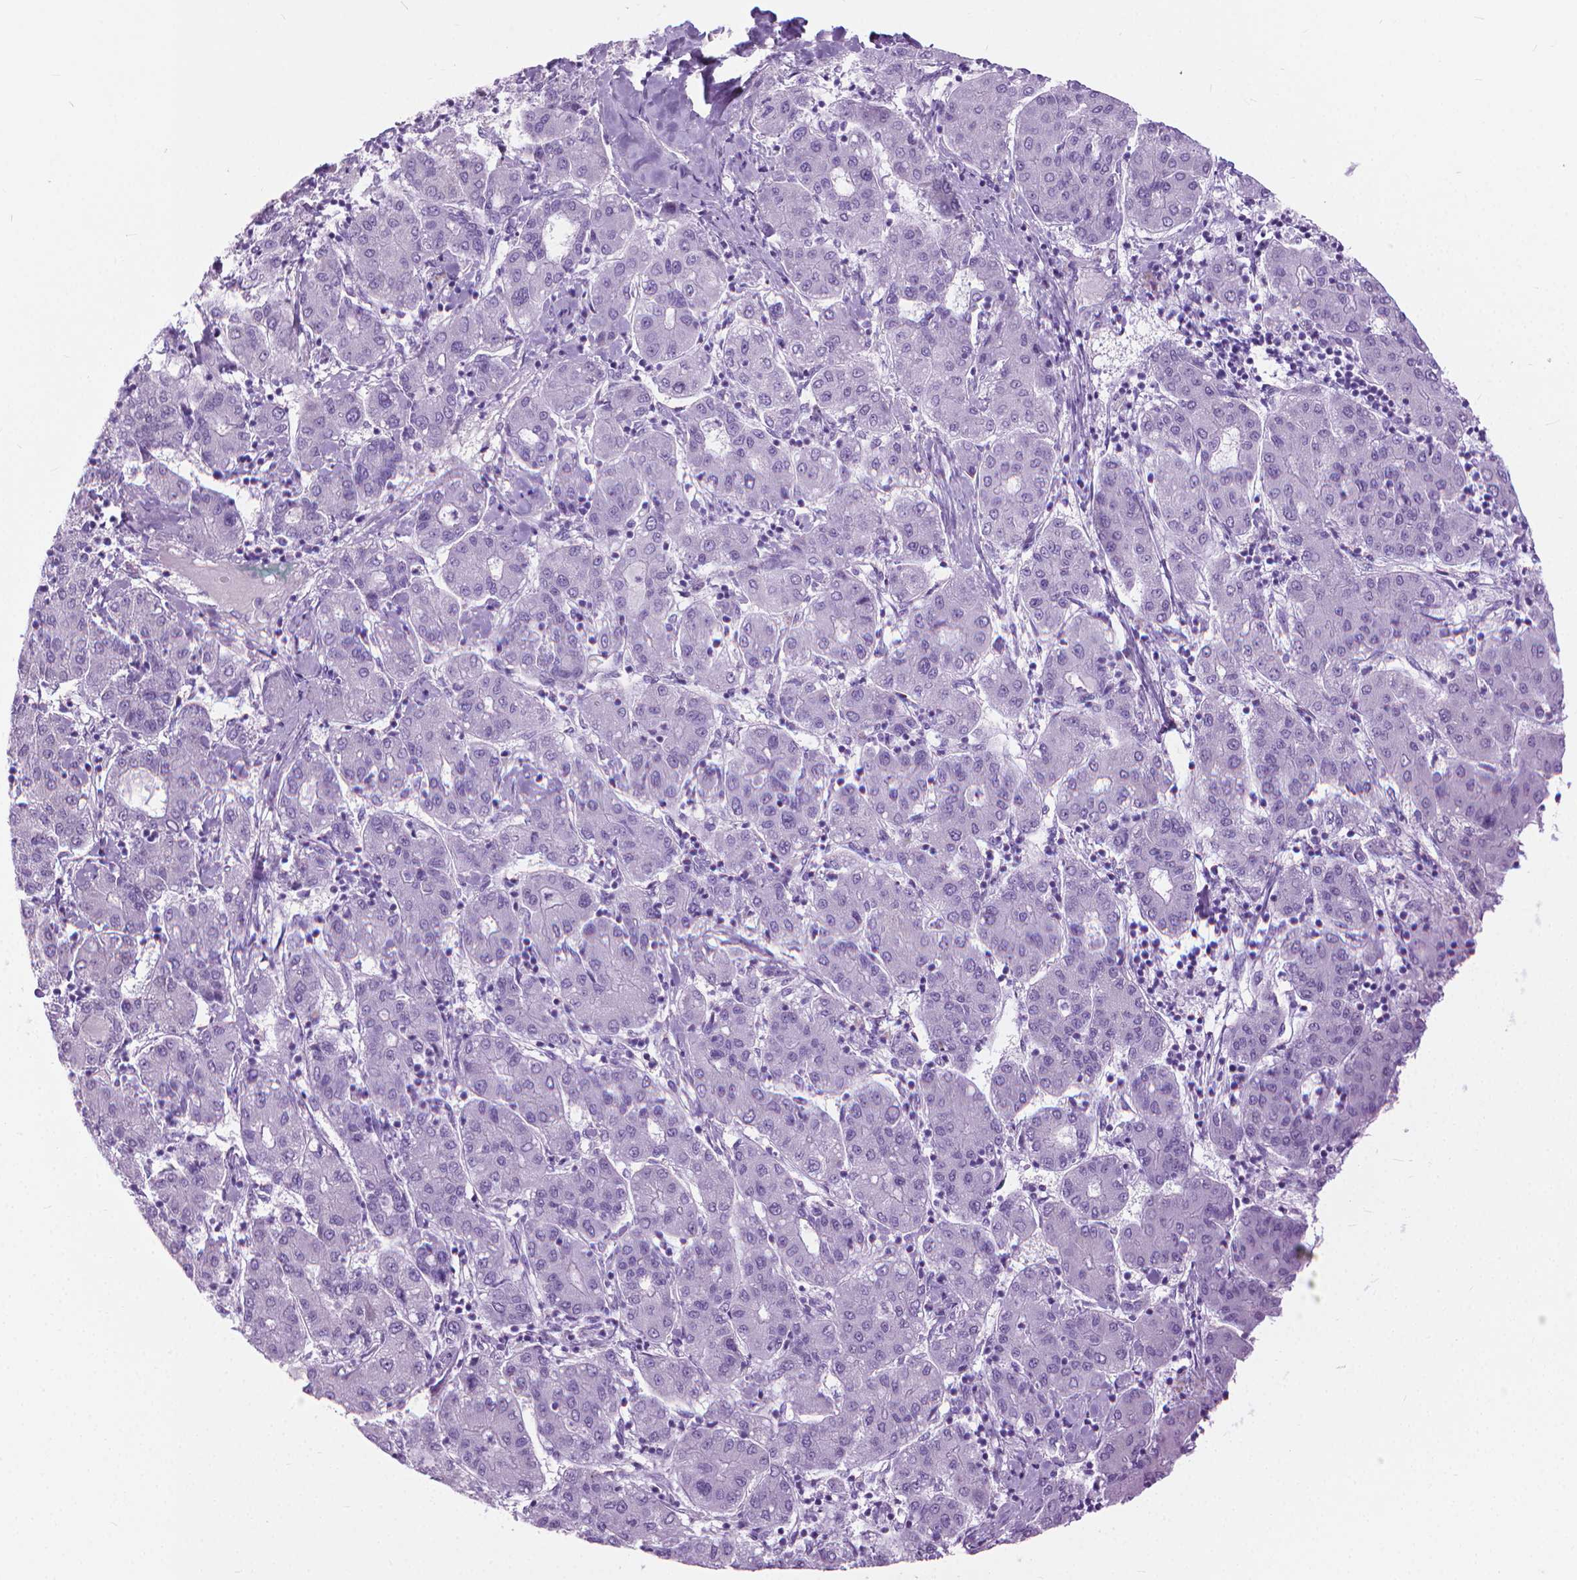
{"staining": {"intensity": "negative", "quantity": "none", "location": "none"}, "tissue": "liver cancer", "cell_type": "Tumor cells", "image_type": "cancer", "snomed": [{"axis": "morphology", "description": "Carcinoma, Hepatocellular, NOS"}, {"axis": "topography", "description": "Liver"}], "caption": "Immunohistochemistry histopathology image of neoplastic tissue: human liver hepatocellular carcinoma stained with DAB reveals no significant protein staining in tumor cells.", "gene": "HTR2B", "patient": {"sex": "male", "age": 65}}